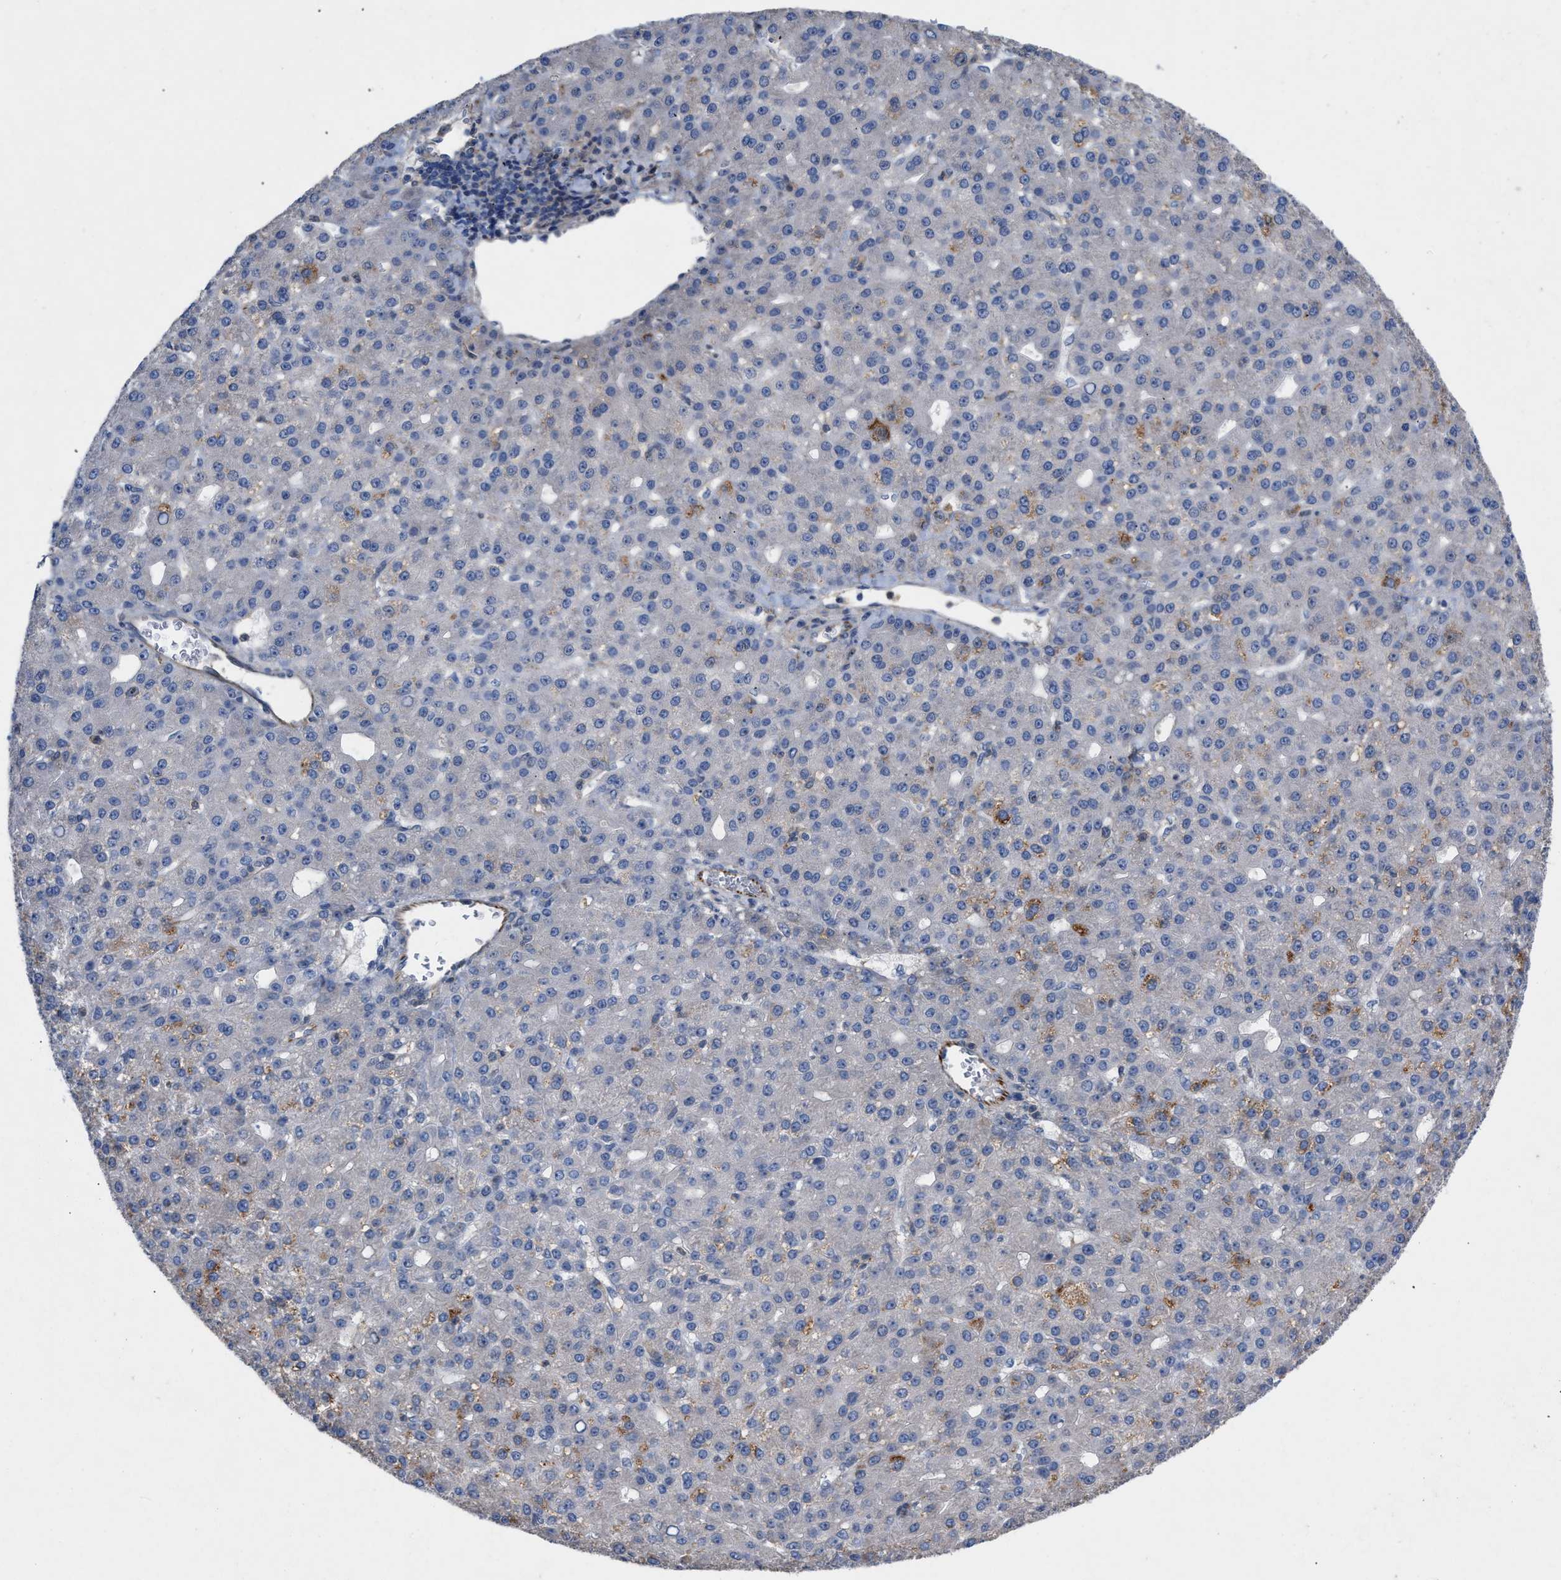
{"staining": {"intensity": "negative", "quantity": "none", "location": "none"}, "tissue": "liver cancer", "cell_type": "Tumor cells", "image_type": "cancer", "snomed": [{"axis": "morphology", "description": "Carcinoma, Hepatocellular, NOS"}, {"axis": "topography", "description": "Liver"}], "caption": "Hepatocellular carcinoma (liver) stained for a protein using immunohistochemistry exhibits no expression tumor cells.", "gene": "TMEM131", "patient": {"sex": "male", "age": 67}}